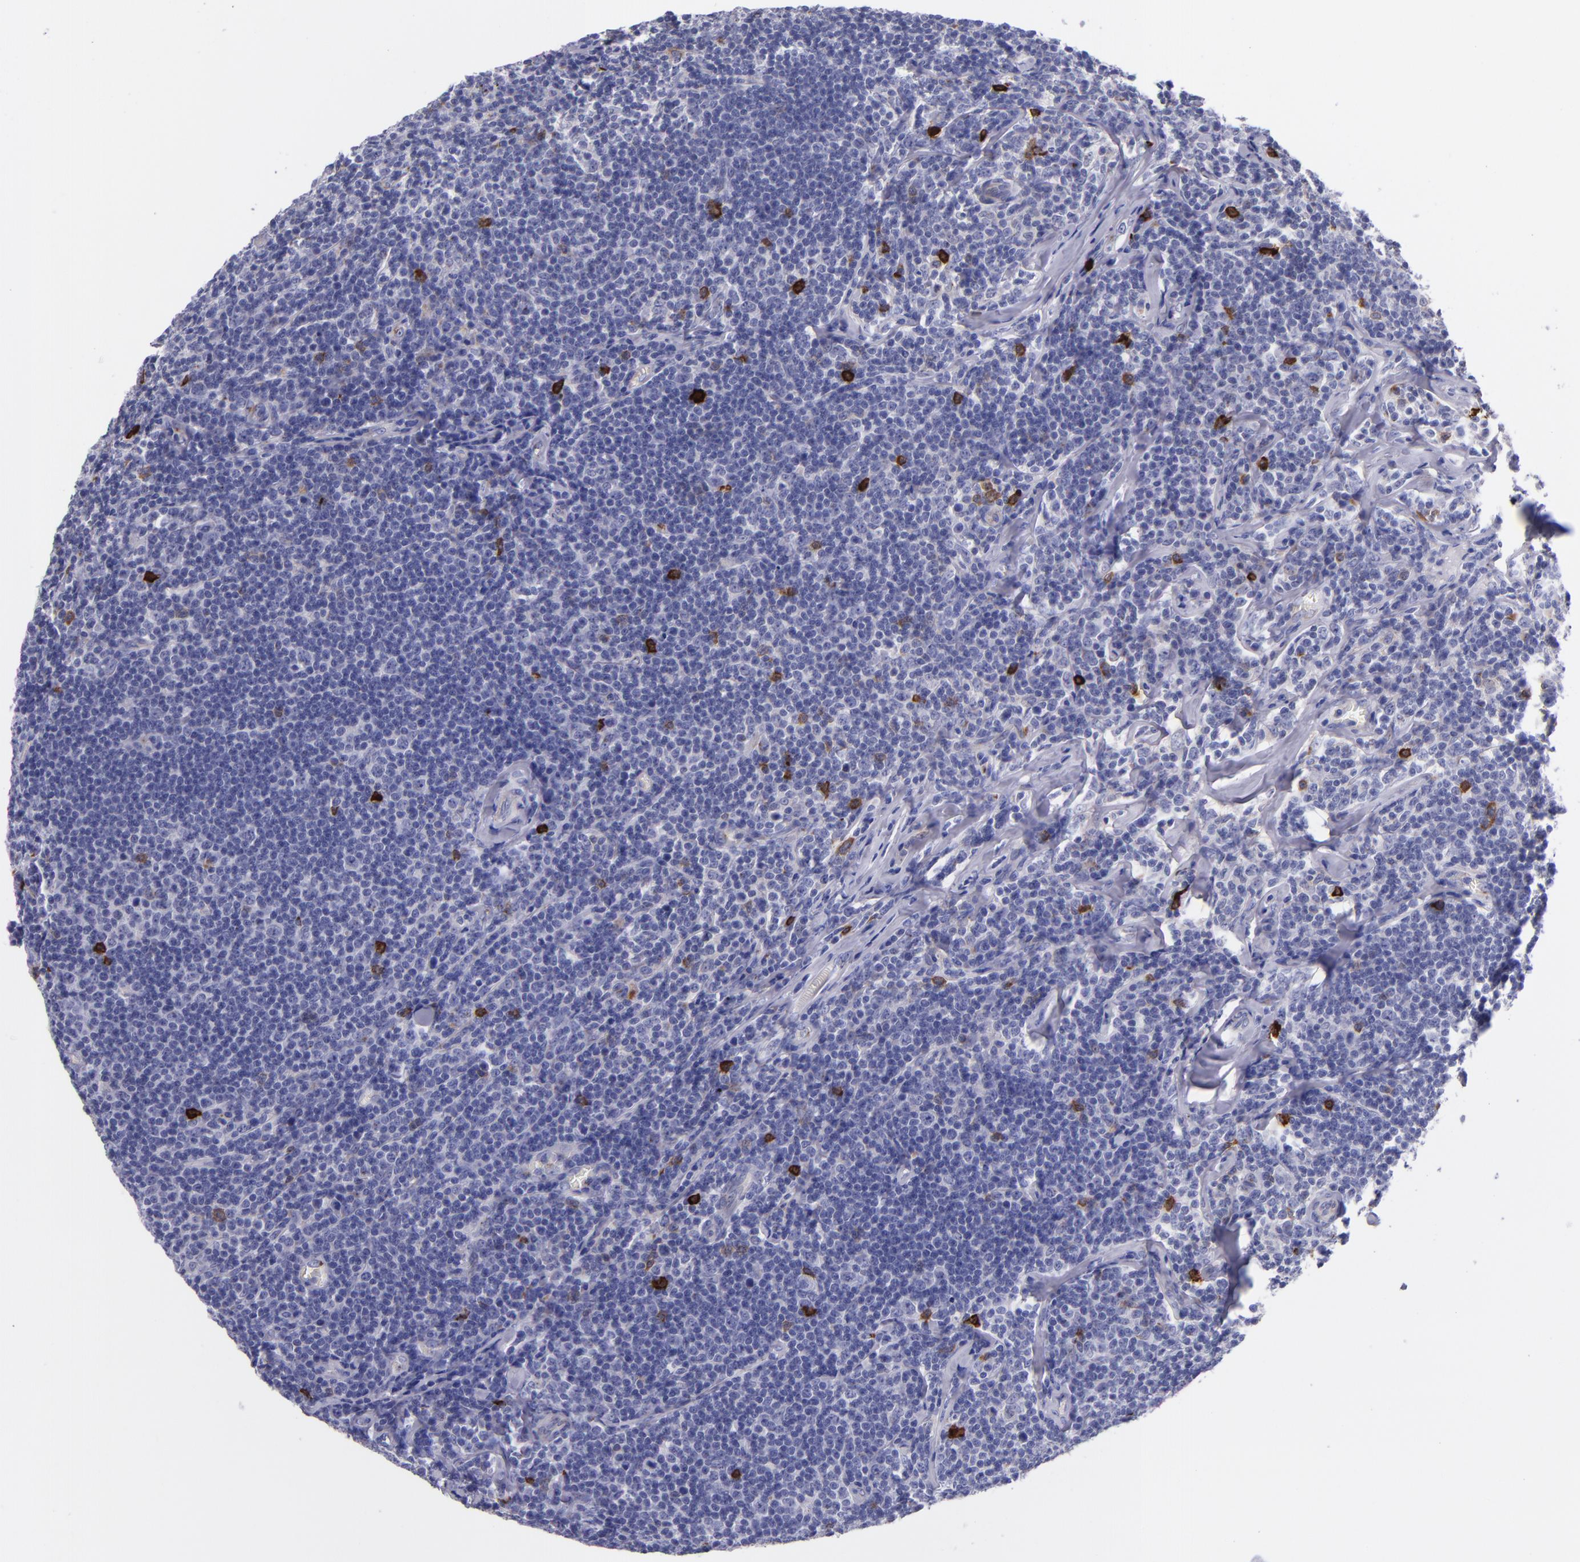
{"staining": {"intensity": "negative", "quantity": "none", "location": "none"}, "tissue": "lymphoma", "cell_type": "Tumor cells", "image_type": "cancer", "snomed": [{"axis": "morphology", "description": "Malignant lymphoma, non-Hodgkin's type, Low grade"}, {"axis": "topography", "description": "Lymph node"}], "caption": "Immunohistochemistry (IHC) of lymphoma shows no expression in tumor cells.", "gene": "IVL", "patient": {"sex": "male", "age": 74}}